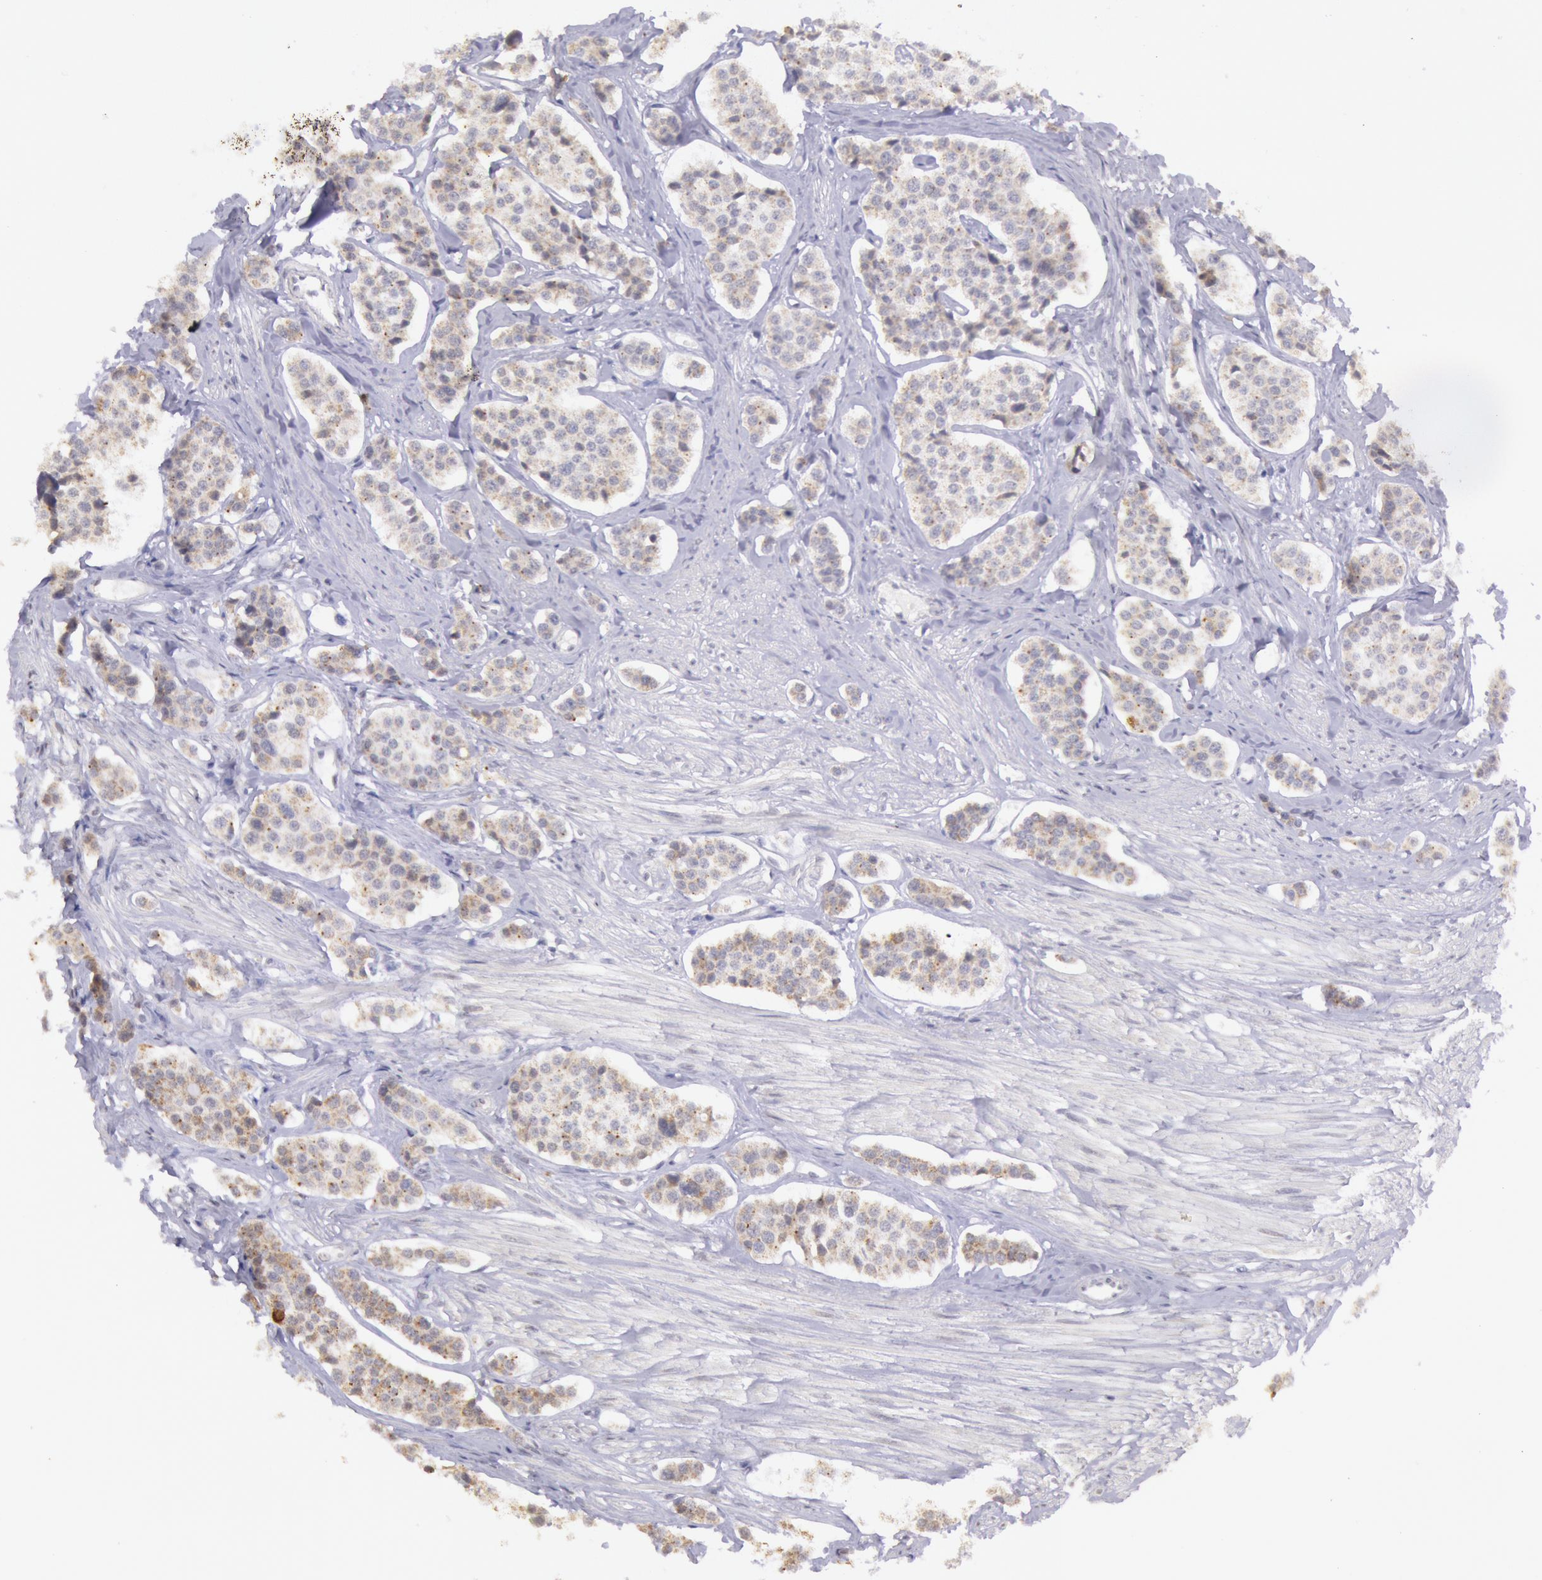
{"staining": {"intensity": "weak", "quantity": "25%-75%", "location": "cytoplasmic/membranous"}, "tissue": "carcinoid", "cell_type": "Tumor cells", "image_type": "cancer", "snomed": [{"axis": "morphology", "description": "Carcinoid, malignant, NOS"}, {"axis": "topography", "description": "Small intestine"}], "caption": "Immunohistochemistry of carcinoid exhibits low levels of weak cytoplasmic/membranous staining in about 25%-75% of tumor cells.", "gene": "FRMD6", "patient": {"sex": "male", "age": 60}}